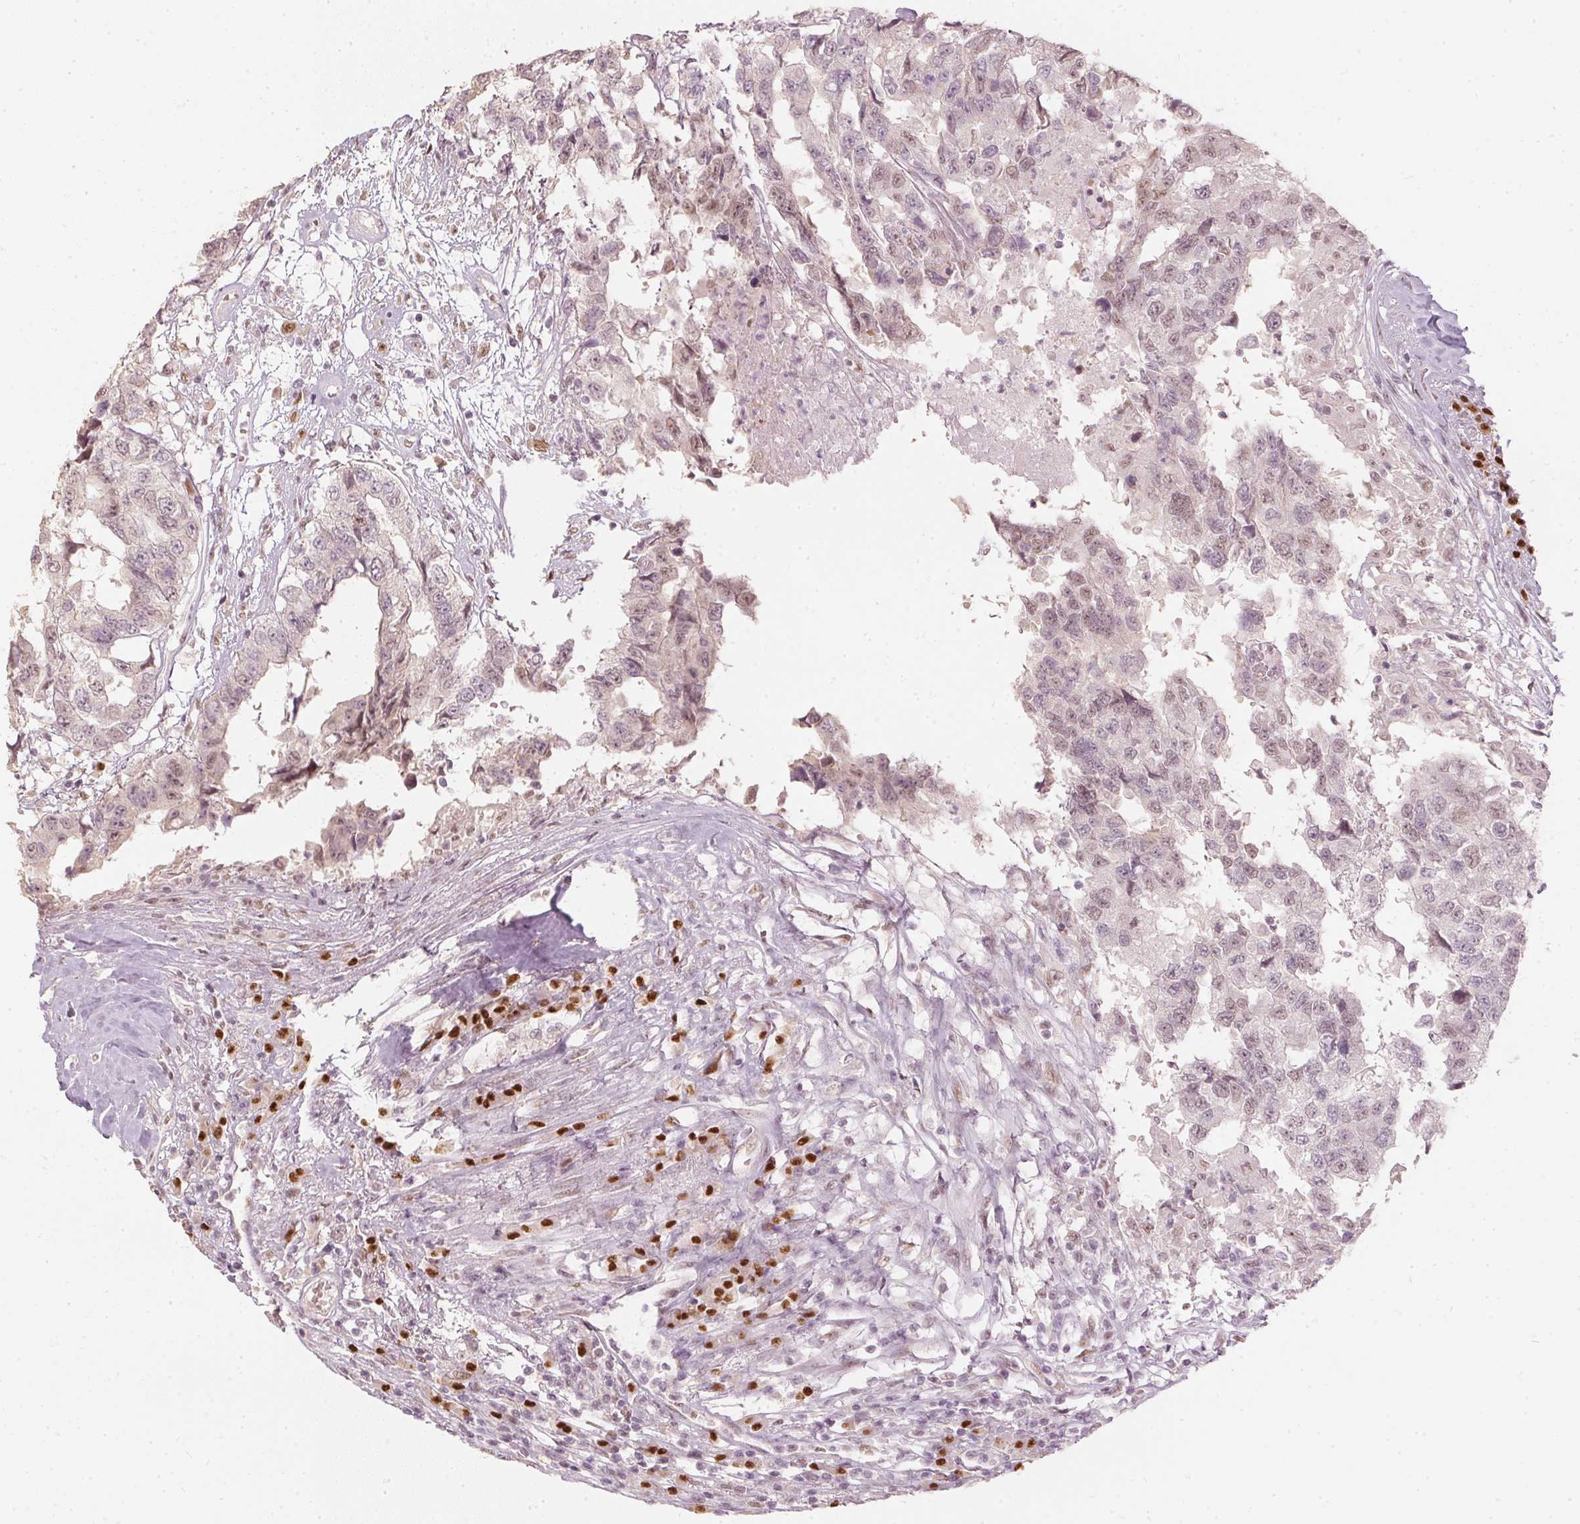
{"staining": {"intensity": "weak", "quantity": "<25%", "location": "nuclear"}, "tissue": "testis cancer", "cell_type": "Tumor cells", "image_type": "cancer", "snomed": [{"axis": "morphology", "description": "Carcinoma, Embryonal, NOS"}, {"axis": "topography", "description": "Testis"}], "caption": "A micrograph of testis cancer stained for a protein displays no brown staining in tumor cells.", "gene": "SLC39A3", "patient": {"sex": "male", "age": 83}}